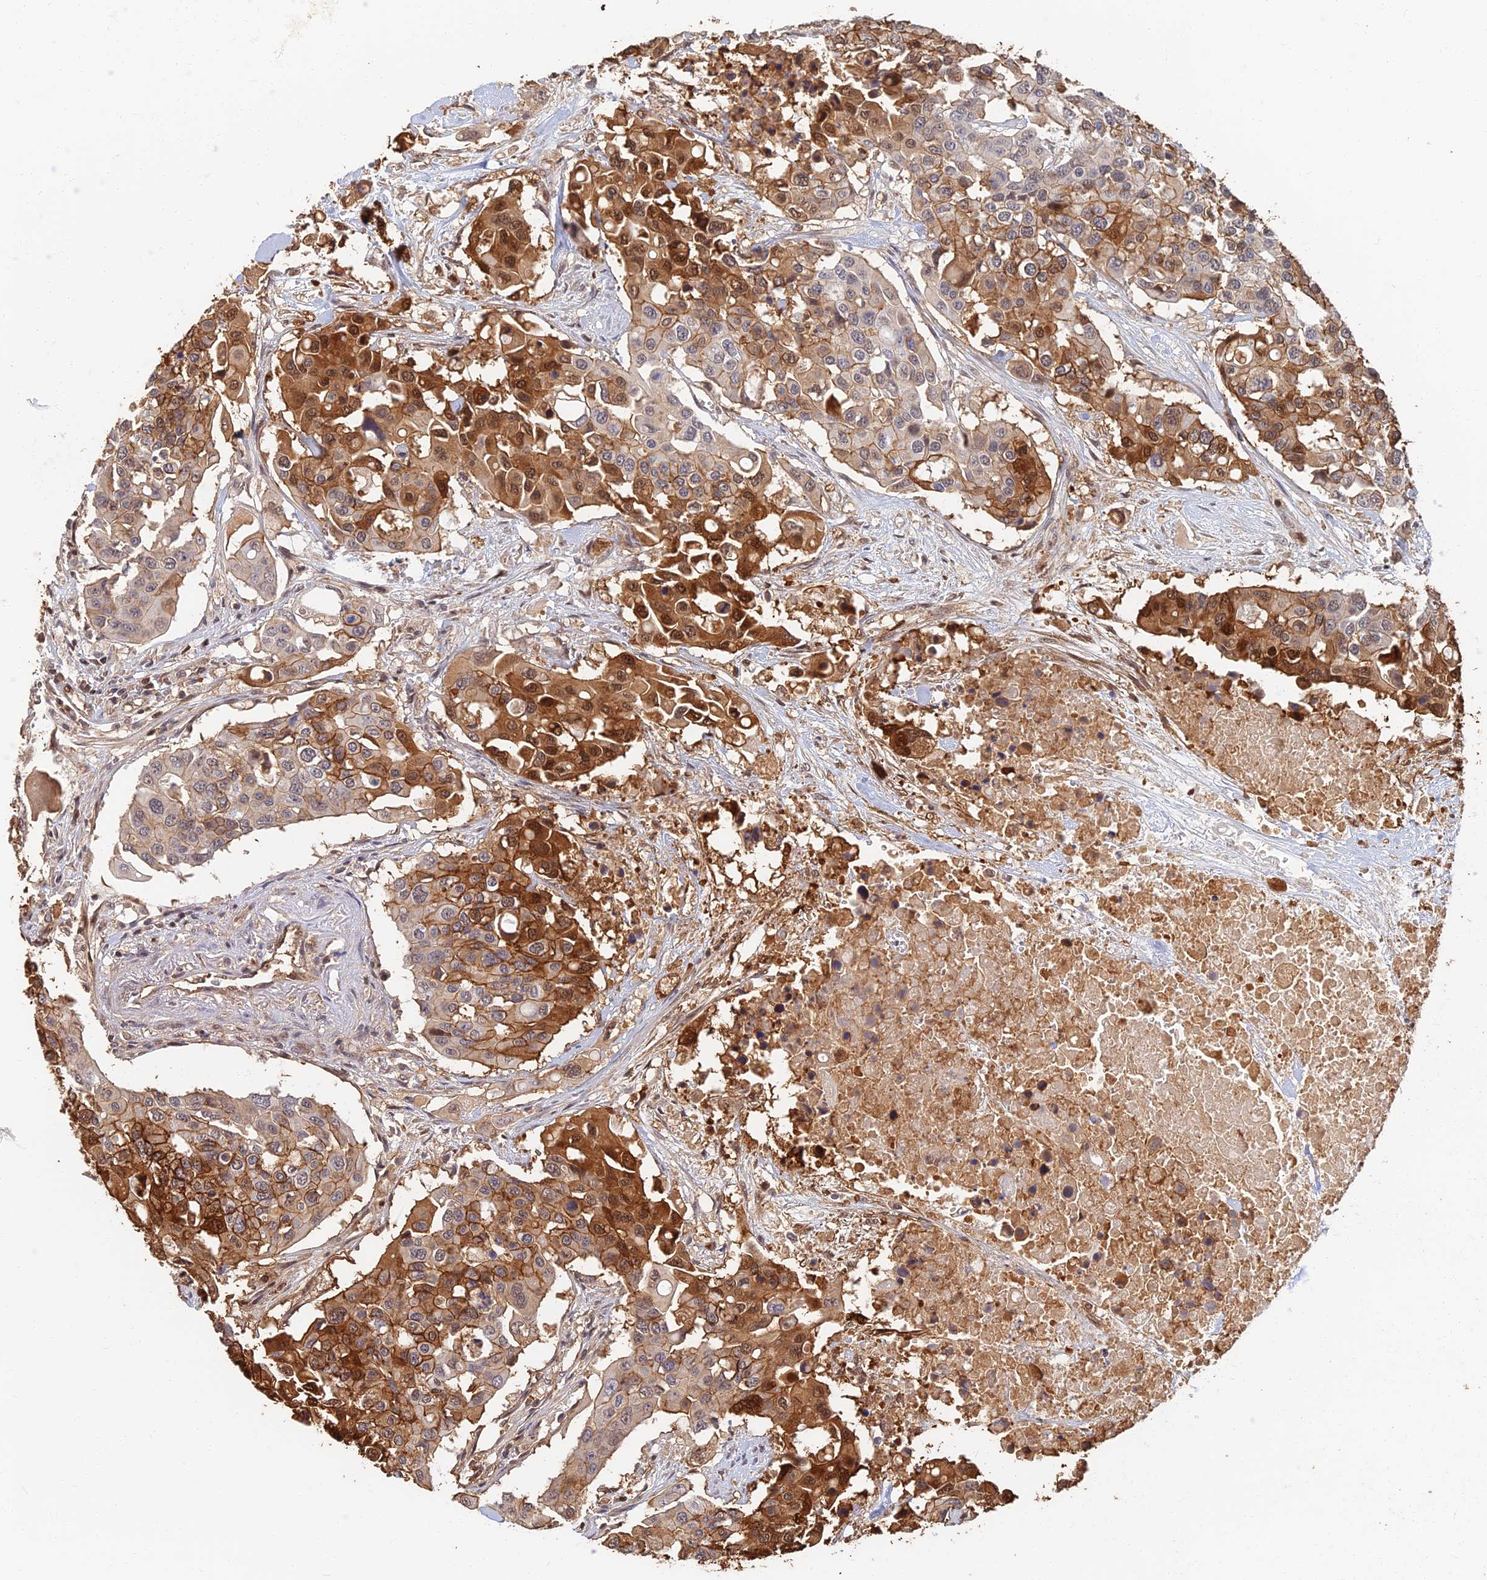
{"staining": {"intensity": "strong", "quantity": "25%-75%", "location": "cytoplasmic/membranous"}, "tissue": "colorectal cancer", "cell_type": "Tumor cells", "image_type": "cancer", "snomed": [{"axis": "morphology", "description": "Adenocarcinoma, NOS"}, {"axis": "topography", "description": "Colon"}], "caption": "This micrograph exhibits IHC staining of human colorectal cancer, with high strong cytoplasmic/membranous expression in approximately 25%-75% of tumor cells.", "gene": "LRRN3", "patient": {"sex": "male", "age": 77}}